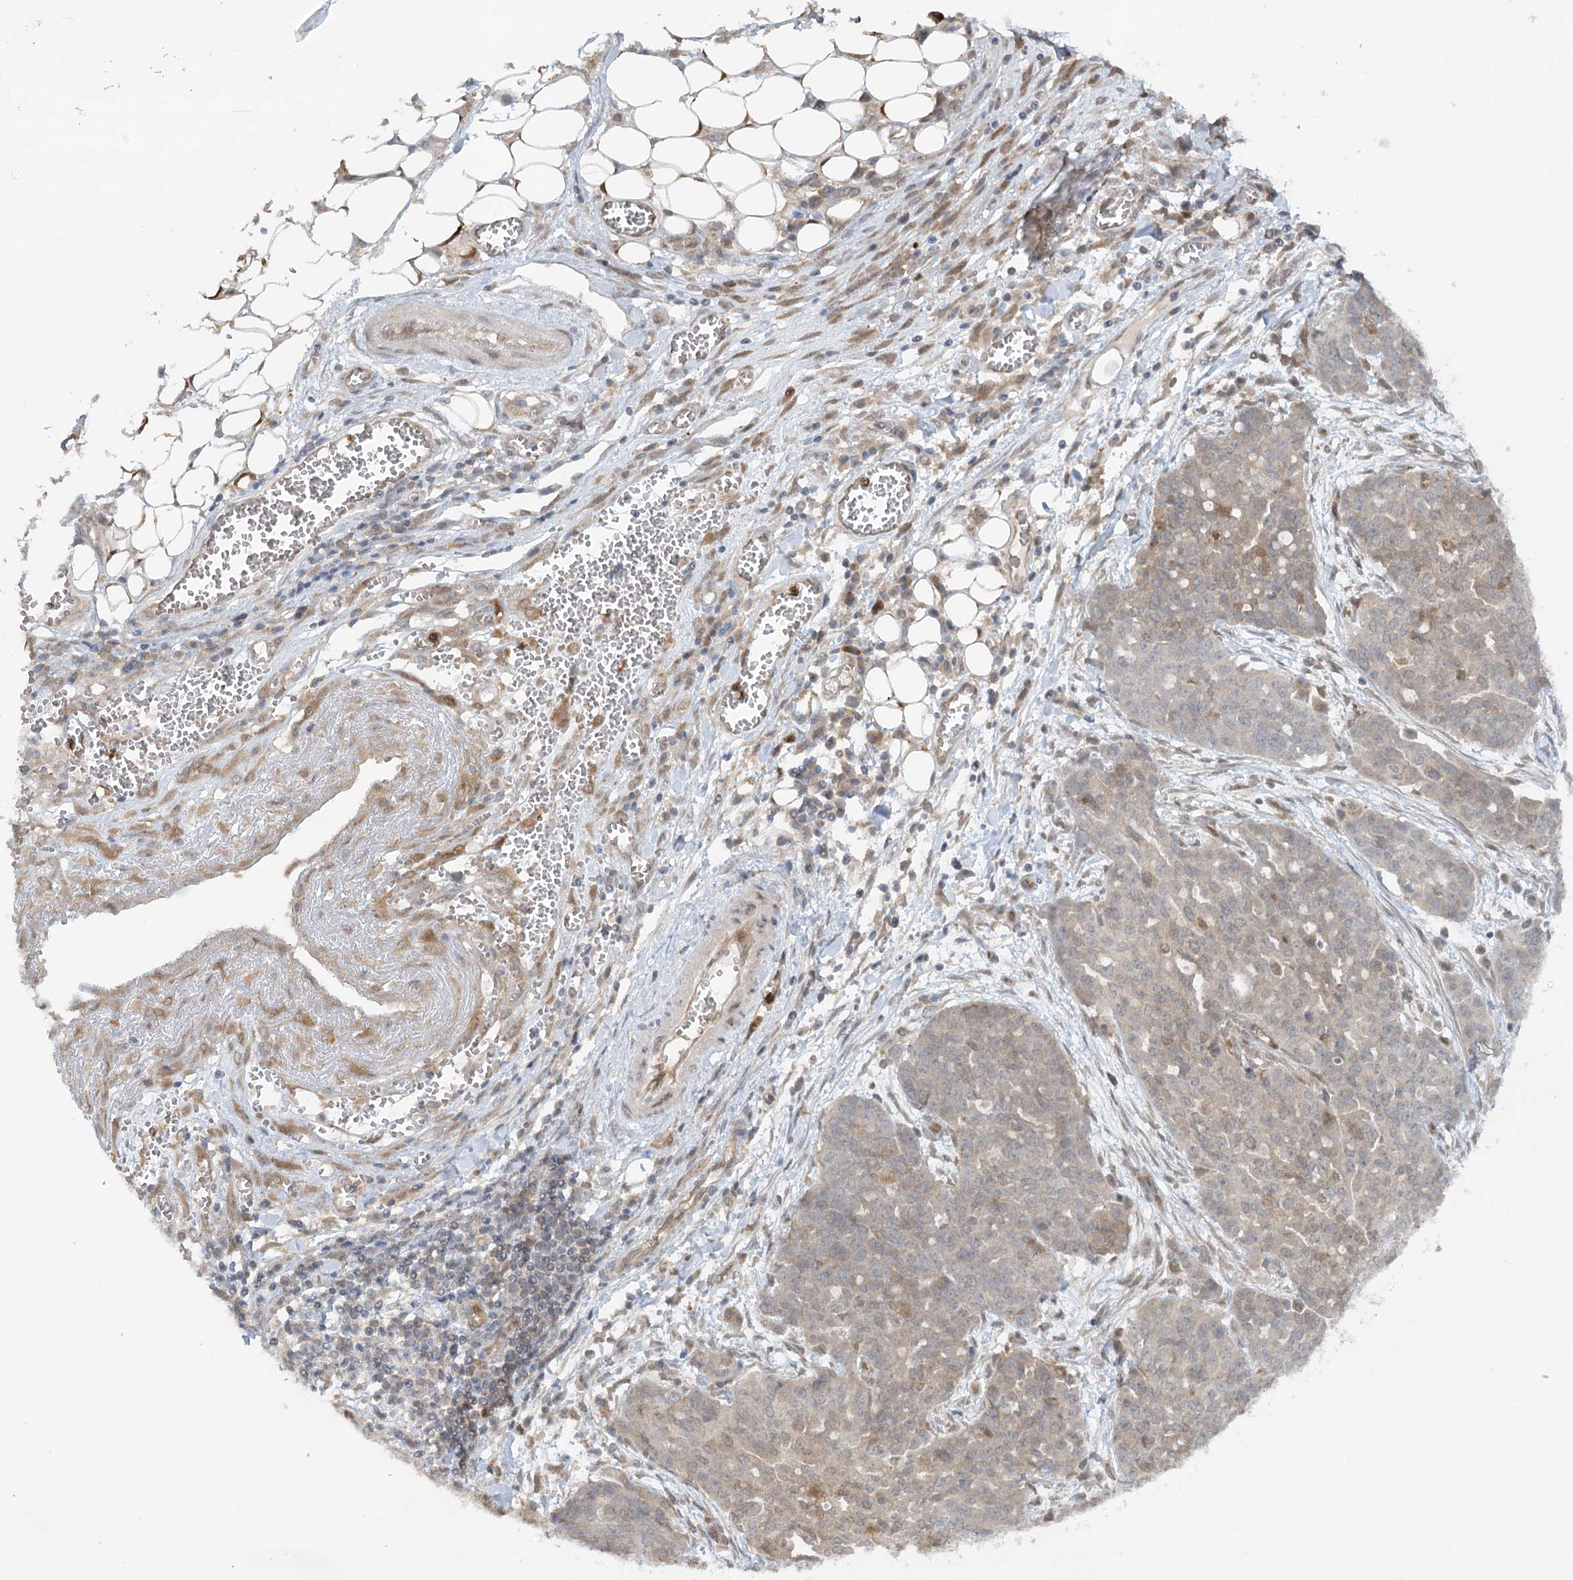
{"staining": {"intensity": "weak", "quantity": "25%-75%", "location": "cytoplasmic/membranous"}, "tissue": "ovarian cancer", "cell_type": "Tumor cells", "image_type": "cancer", "snomed": [{"axis": "morphology", "description": "Cystadenocarcinoma, serous, NOS"}, {"axis": "topography", "description": "Soft tissue"}, {"axis": "topography", "description": "Ovary"}], "caption": "Ovarian serous cystadenocarcinoma stained for a protein (brown) exhibits weak cytoplasmic/membranous positive expression in about 25%-75% of tumor cells.", "gene": "GBE1", "patient": {"sex": "female", "age": 57}}